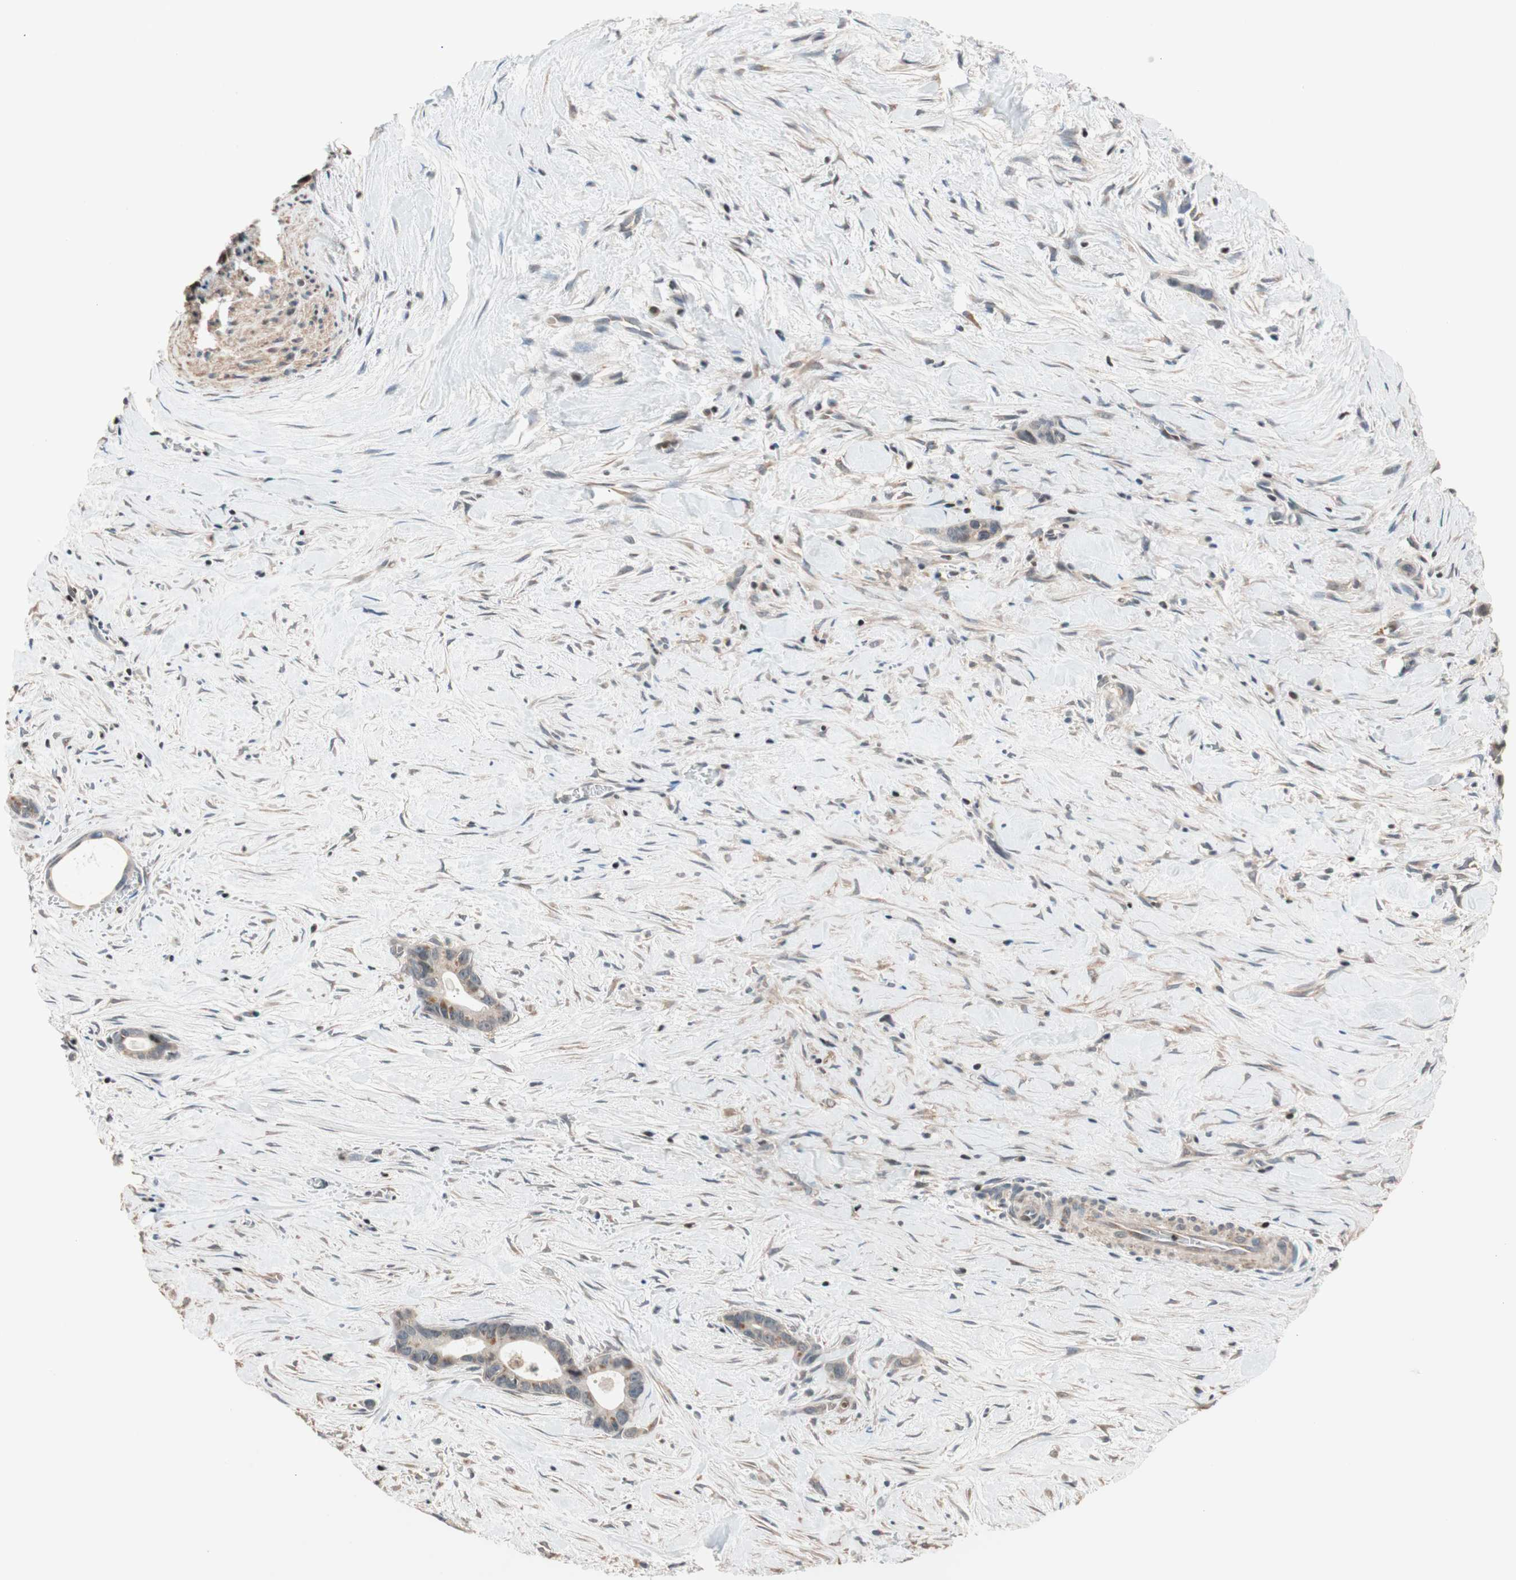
{"staining": {"intensity": "moderate", "quantity": ">75%", "location": "cytoplasmic/membranous"}, "tissue": "liver cancer", "cell_type": "Tumor cells", "image_type": "cancer", "snomed": [{"axis": "morphology", "description": "Cholangiocarcinoma"}, {"axis": "topography", "description": "Liver"}], "caption": "This histopathology image shows liver cholangiocarcinoma stained with IHC to label a protein in brown. The cytoplasmic/membranous of tumor cells show moderate positivity for the protein. Nuclei are counter-stained blue.", "gene": "HECW1", "patient": {"sex": "female", "age": 55}}